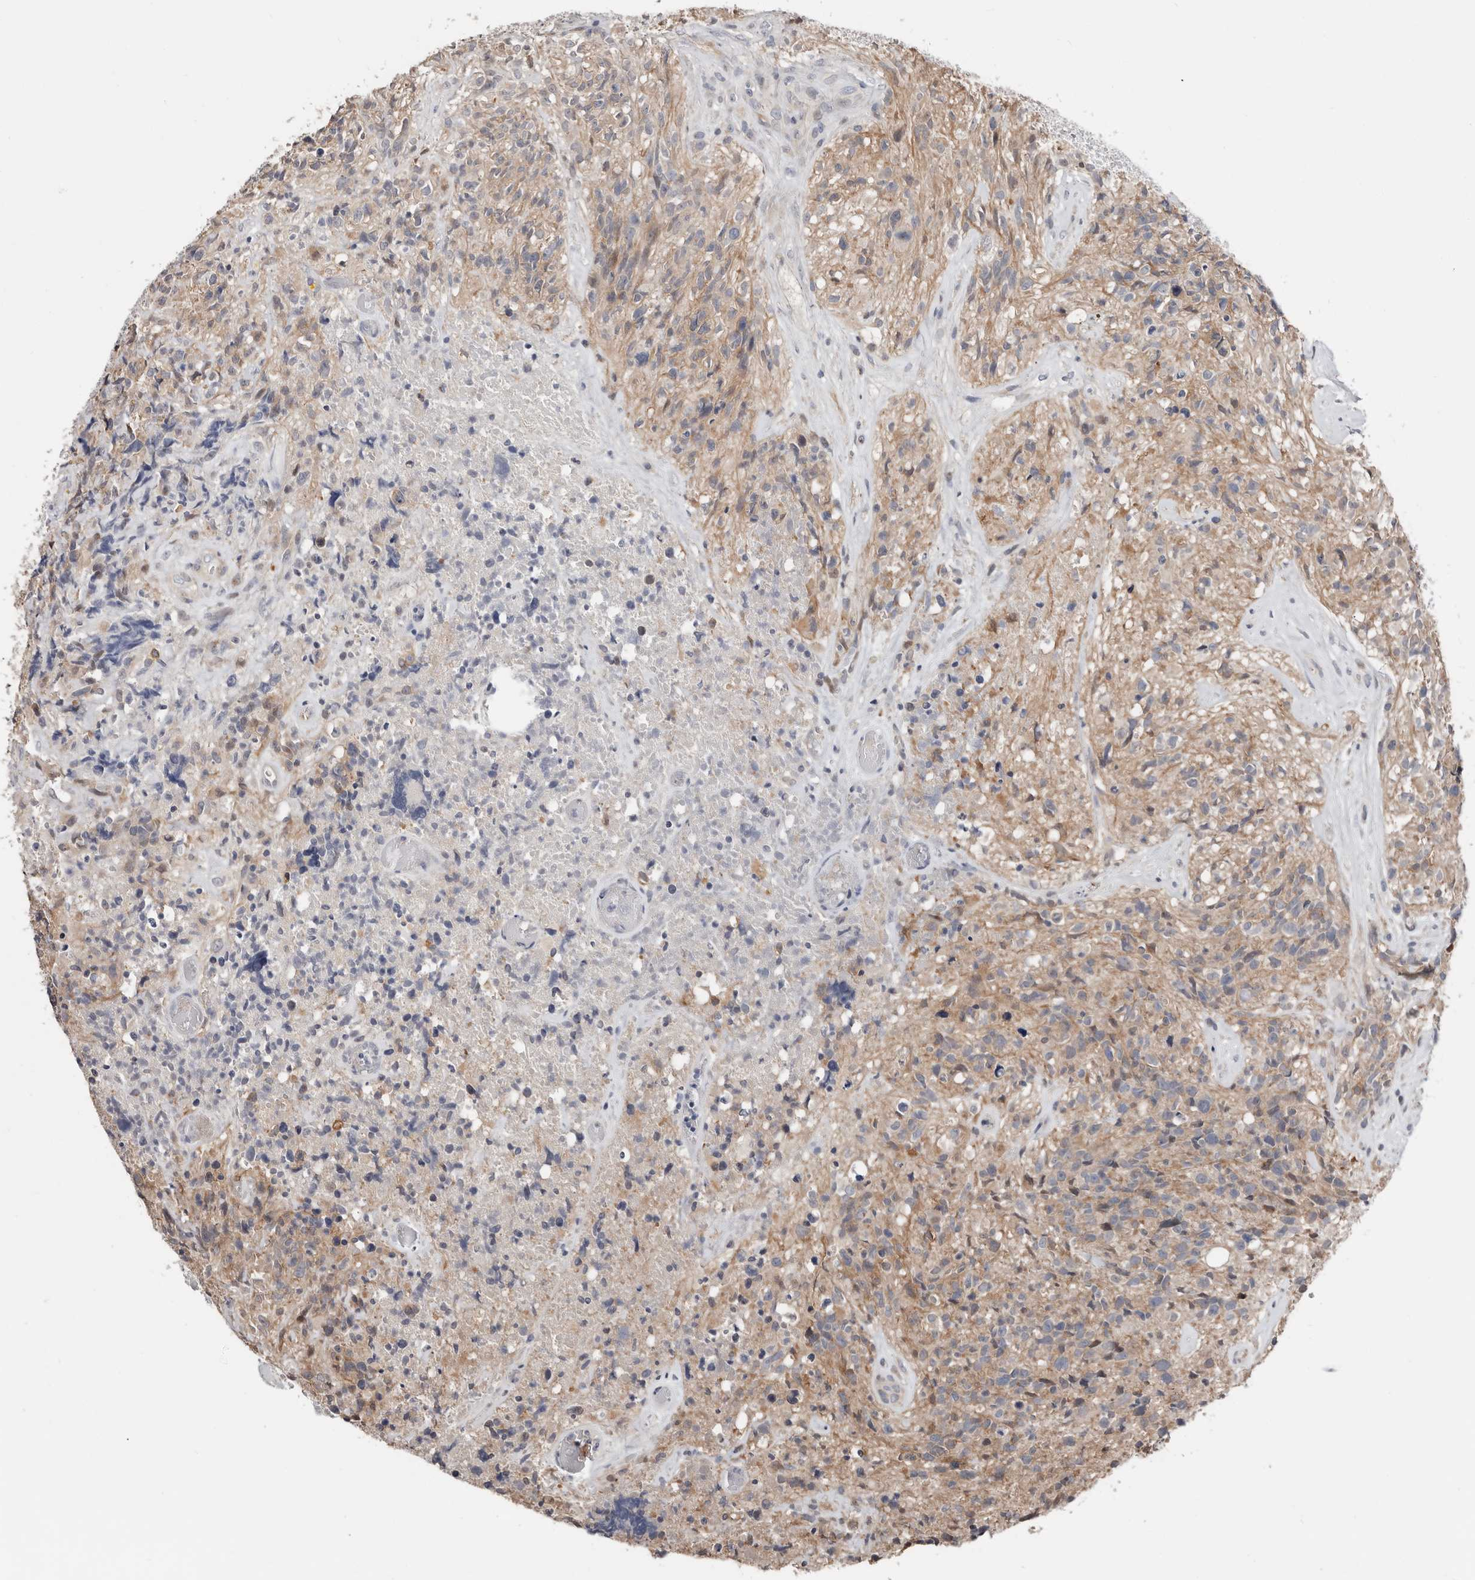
{"staining": {"intensity": "weak", "quantity": "25%-75%", "location": "cytoplasmic/membranous"}, "tissue": "glioma", "cell_type": "Tumor cells", "image_type": "cancer", "snomed": [{"axis": "morphology", "description": "Glioma, malignant, High grade"}, {"axis": "topography", "description": "Brain"}], "caption": "Malignant high-grade glioma stained with DAB (3,3'-diaminobenzidine) immunohistochemistry (IHC) demonstrates low levels of weak cytoplasmic/membranous expression in about 25%-75% of tumor cells. (DAB IHC with brightfield microscopy, high magnification).", "gene": "ASRGL1", "patient": {"sex": "male", "age": 69}}